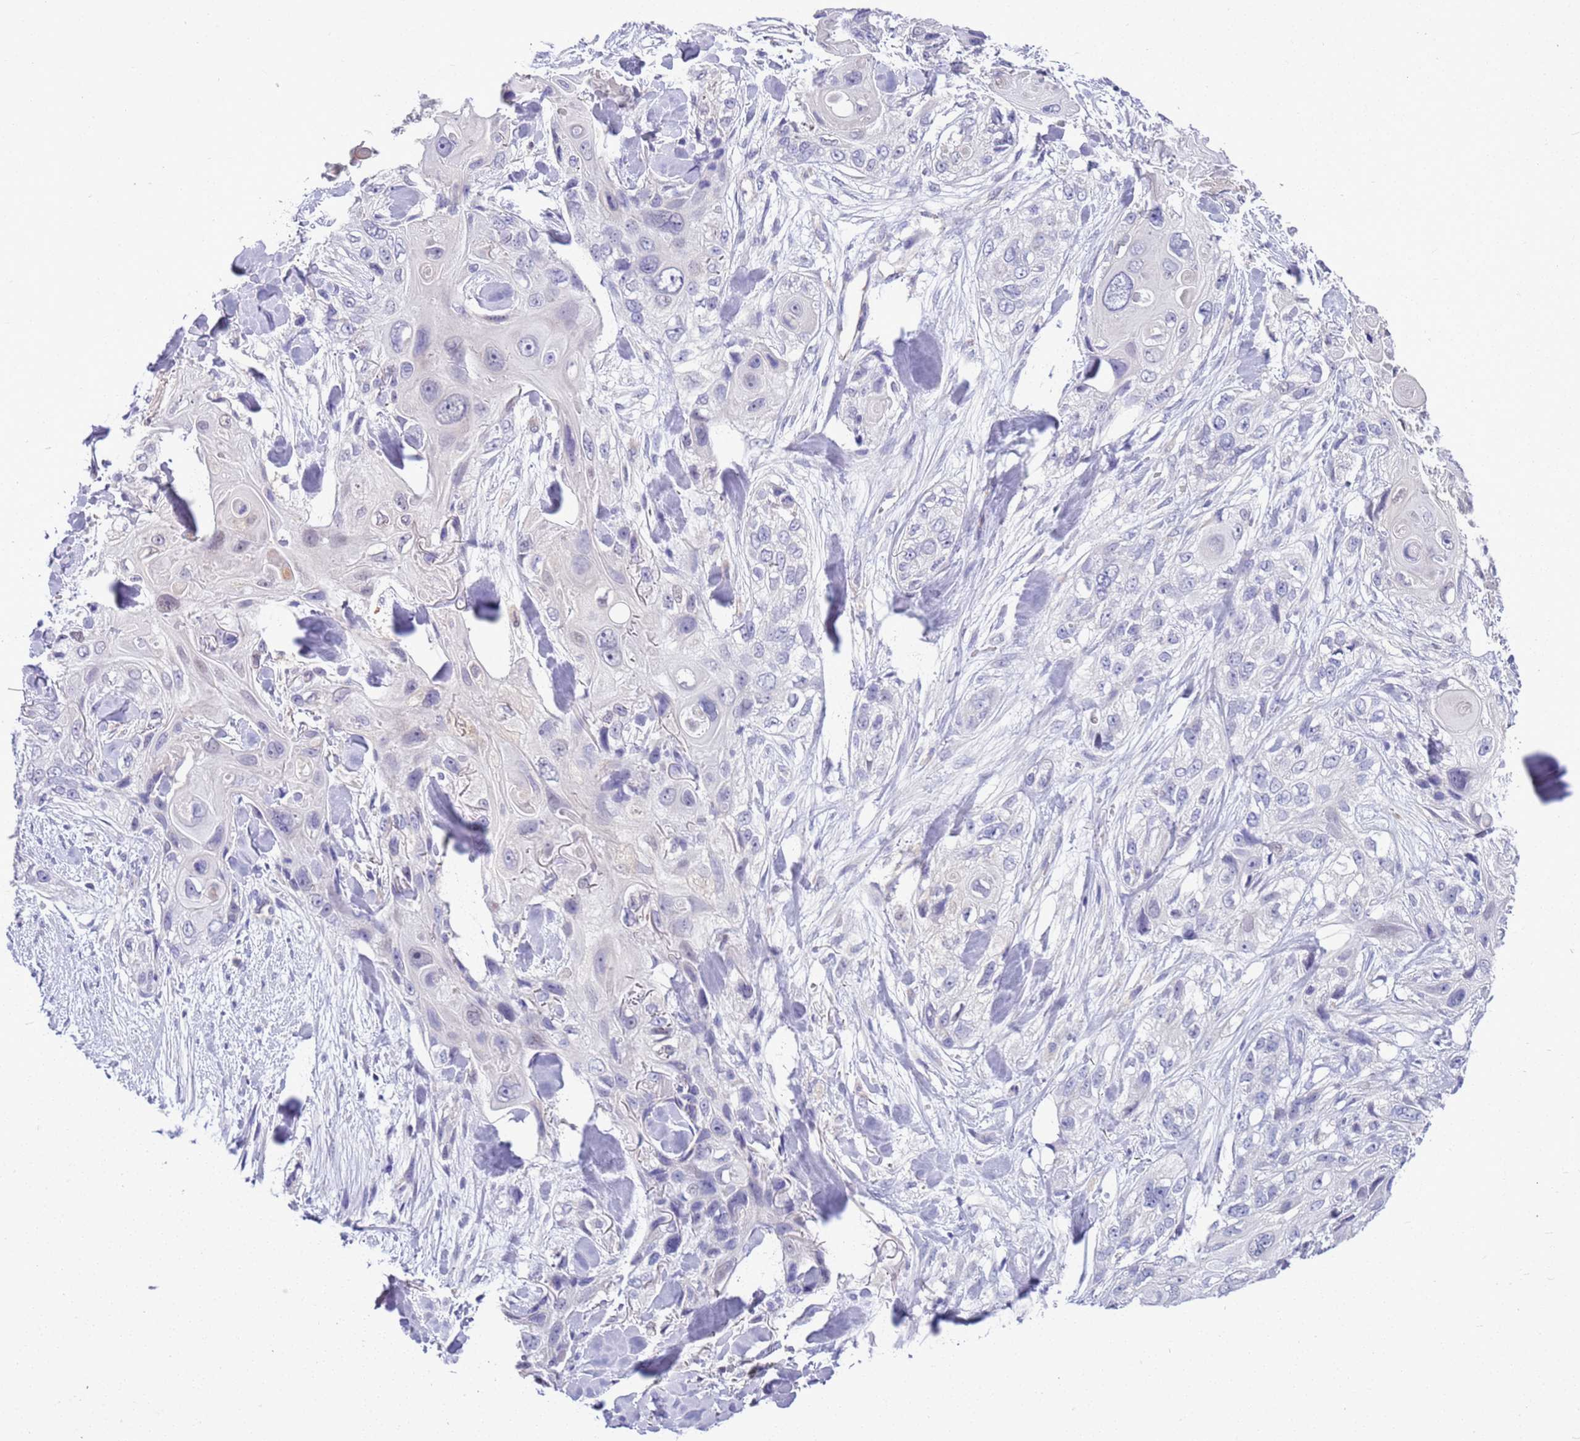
{"staining": {"intensity": "negative", "quantity": "none", "location": "none"}, "tissue": "skin cancer", "cell_type": "Tumor cells", "image_type": "cancer", "snomed": [{"axis": "morphology", "description": "Normal tissue, NOS"}, {"axis": "morphology", "description": "Squamous cell carcinoma, NOS"}, {"axis": "topography", "description": "Skin"}], "caption": "DAB (3,3'-diaminobenzidine) immunohistochemical staining of skin squamous cell carcinoma shows no significant expression in tumor cells.", "gene": "BRMS1L", "patient": {"sex": "male", "age": 72}}